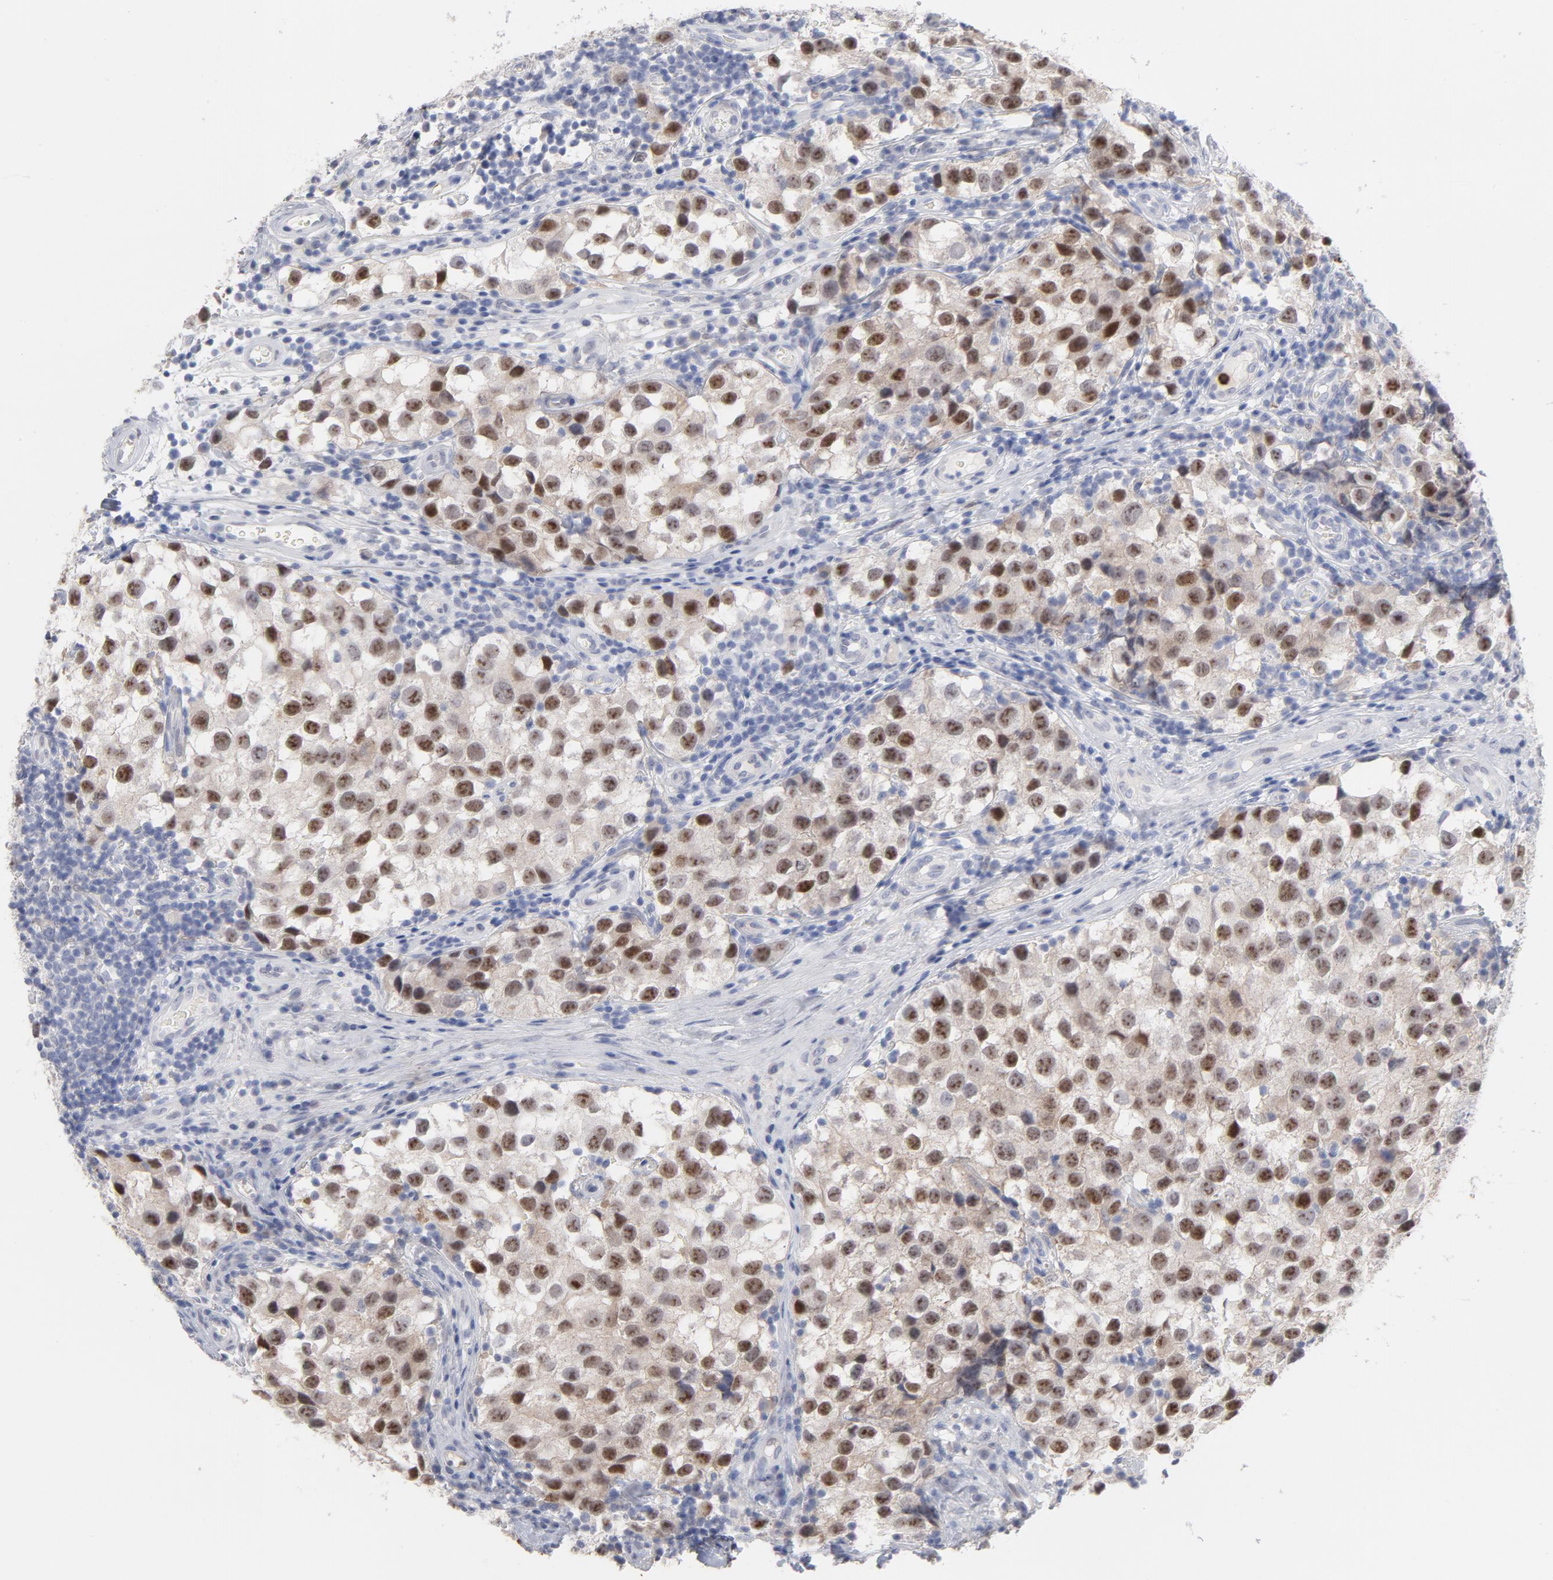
{"staining": {"intensity": "strong", "quantity": ">75%", "location": "cytoplasmic/membranous,nuclear"}, "tissue": "testis cancer", "cell_type": "Tumor cells", "image_type": "cancer", "snomed": [{"axis": "morphology", "description": "Seminoma, NOS"}, {"axis": "topography", "description": "Testis"}], "caption": "Seminoma (testis) stained for a protein (brown) shows strong cytoplasmic/membranous and nuclear positive expression in about >75% of tumor cells.", "gene": "PNMA1", "patient": {"sex": "male", "age": 39}}